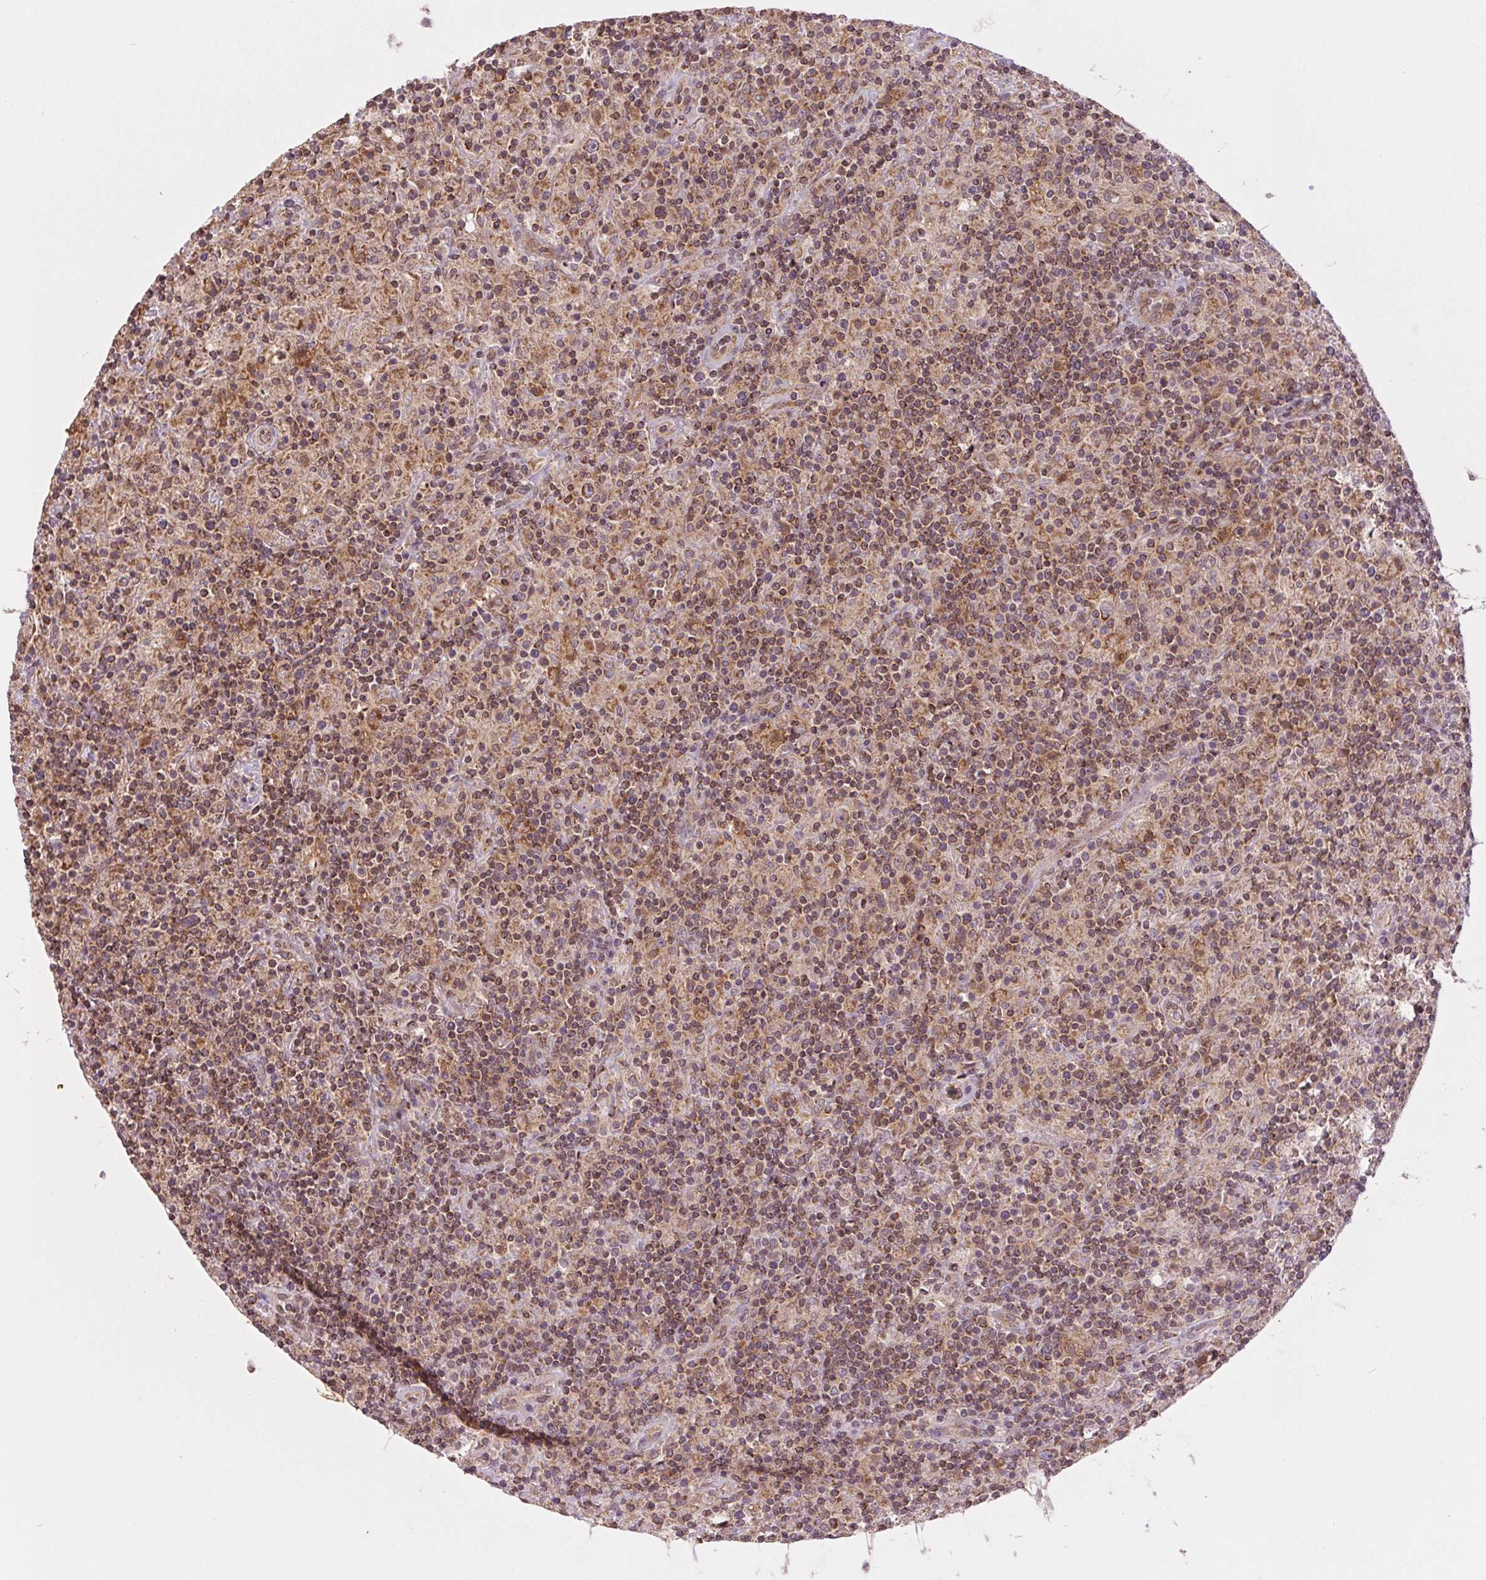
{"staining": {"intensity": "moderate", "quantity": "25%-75%", "location": "cytoplasmic/membranous"}, "tissue": "lymphoma", "cell_type": "Tumor cells", "image_type": "cancer", "snomed": [{"axis": "morphology", "description": "Hodgkin's disease, NOS"}, {"axis": "topography", "description": "Lymph node"}], "caption": "Lymphoma stained with DAB (3,3'-diaminobenzidine) immunohistochemistry (IHC) displays medium levels of moderate cytoplasmic/membranous expression in approximately 25%-75% of tumor cells. (IHC, brightfield microscopy, high magnification).", "gene": "MAP3K5", "patient": {"sex": "male", "age": 70}}